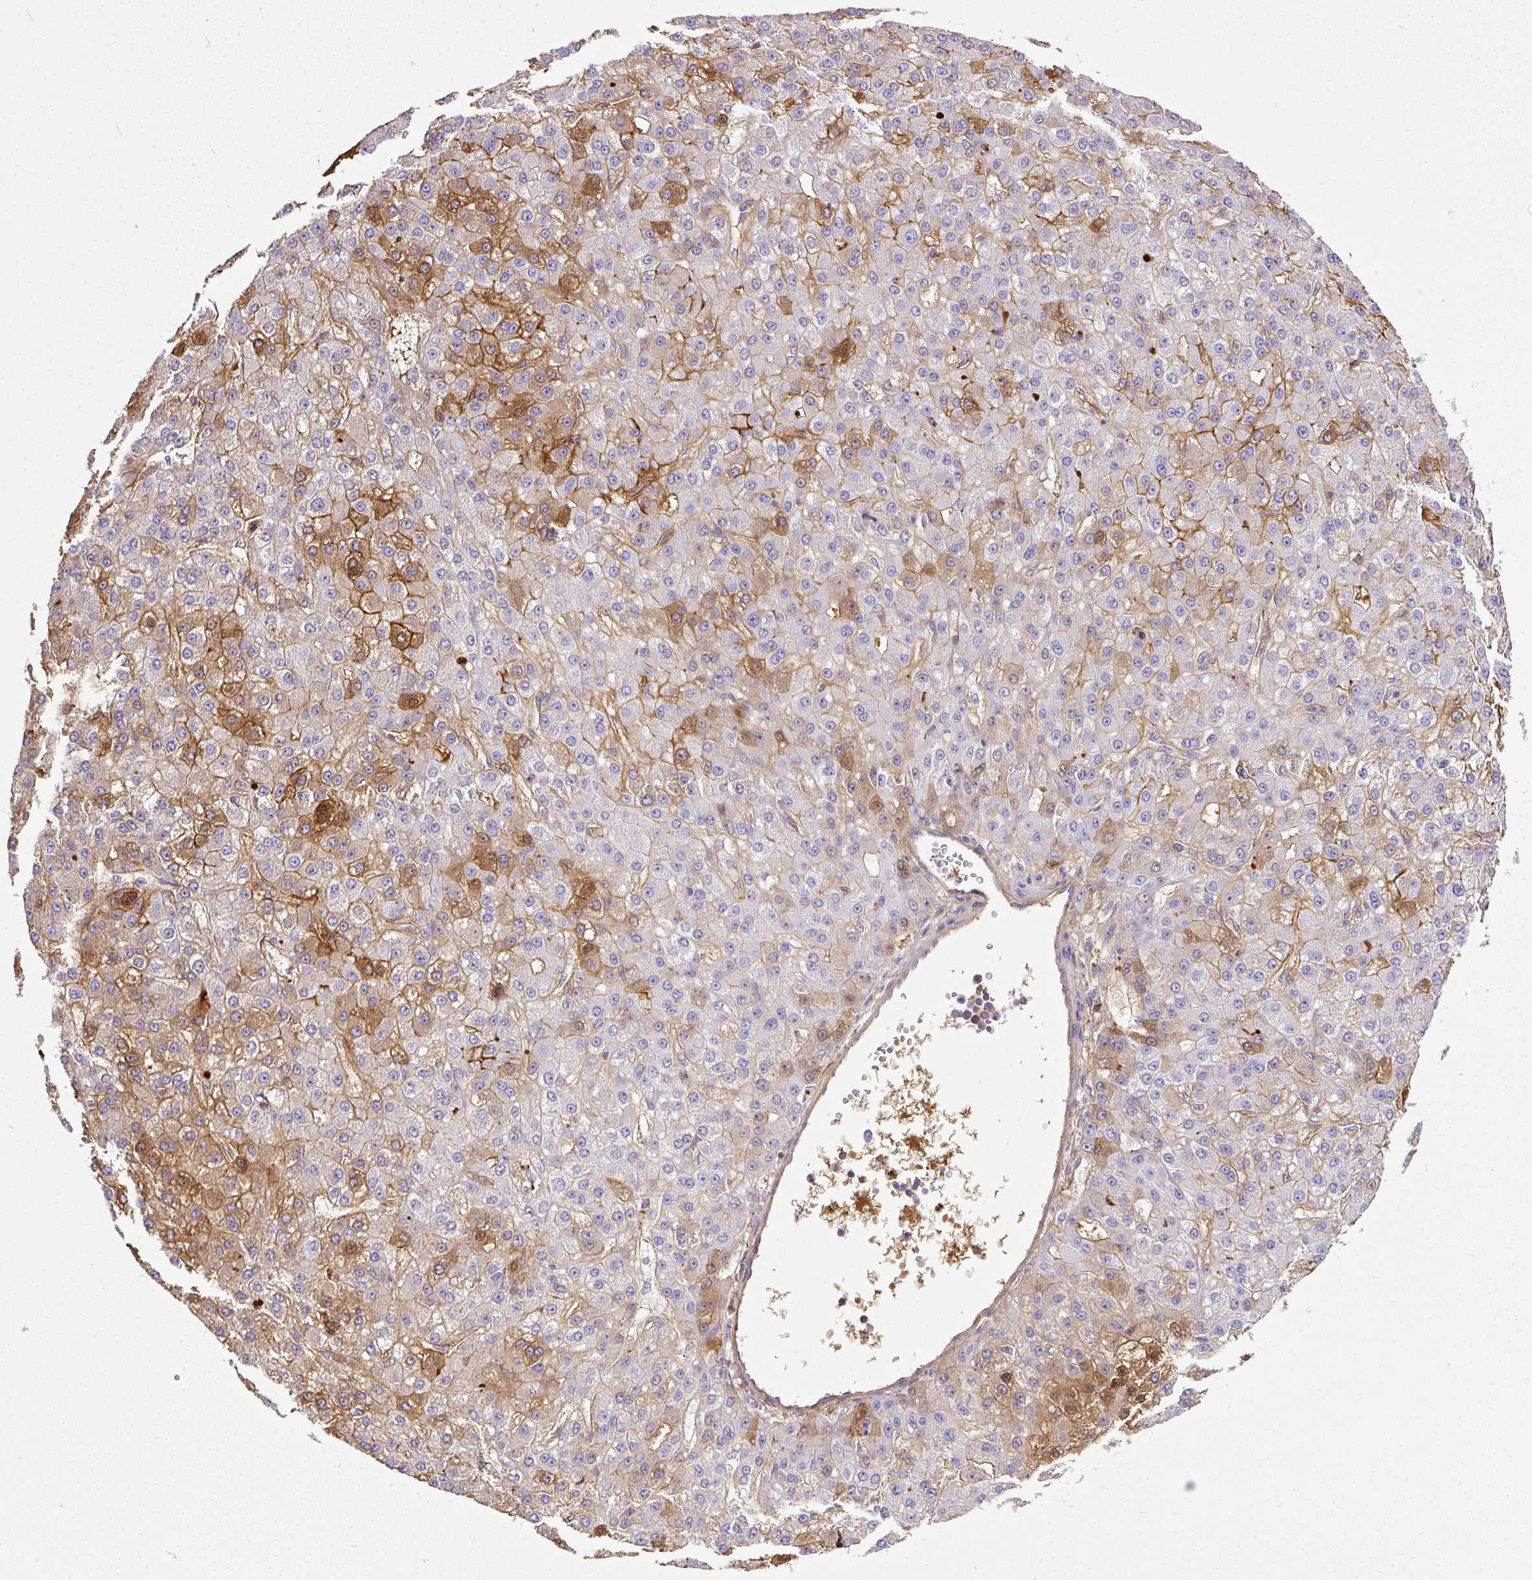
{"staining": {"intensity": "moderate", "quantity": "<25%", "location": "cytoplasmic/membranous,nuclear"}, "tissue": "liver cancer", "cell_type": "Tumor cells", "image_type": "cancer", "snomed": [{"axis": "morphology", "description": "Carcinoma, Hepatocellular, NOS"}, {"axis": "topography", "description": "Liver"}], "caption": "A brown stain labels moderate cytoplasmic/membranous and nuclear expression of a protein in human liver hepatocellular carcinoma tumor cells. Ihc stains the protein in brown and the nuclei are stained blue.", "gene": "CLEC3B", "patient": {"sex": "male", "age": 67}}